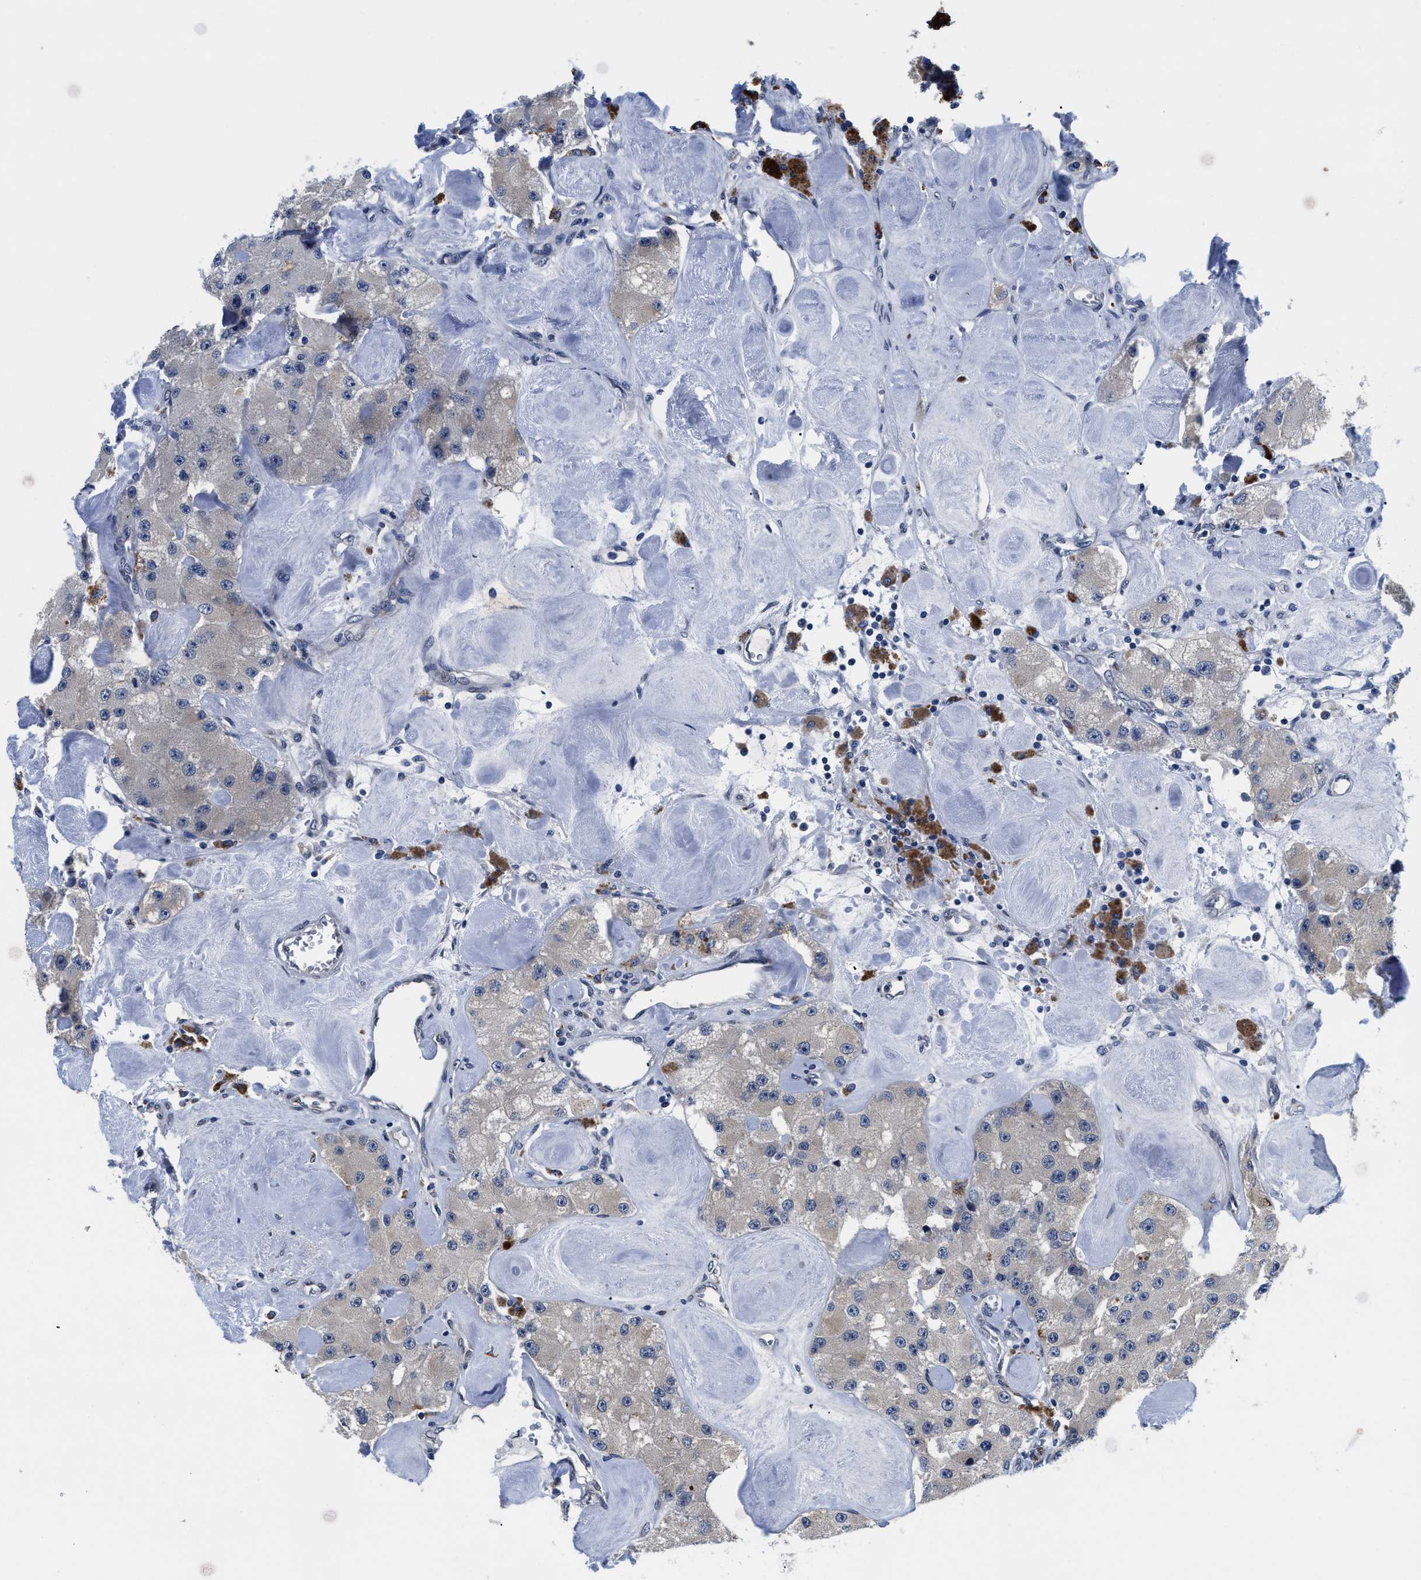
{"staining": {"intensity": "negative", "quantity": "none", "location": "none"}, "tissue": "carcinoid", "cell_type": "Tumor cells", "image_type": "cancer", "snomed": [{"axis": "morphology", "description": "Carcinoid, malignant, NOS"}, {"axis": "topography", "description": "Pancreas"}], "caption": "Protein analysis of carcinoid demonstrates no significant positivity in tumor cells.", "gene": "SNX10", "patient": {"sex": "male", "age": 41}}